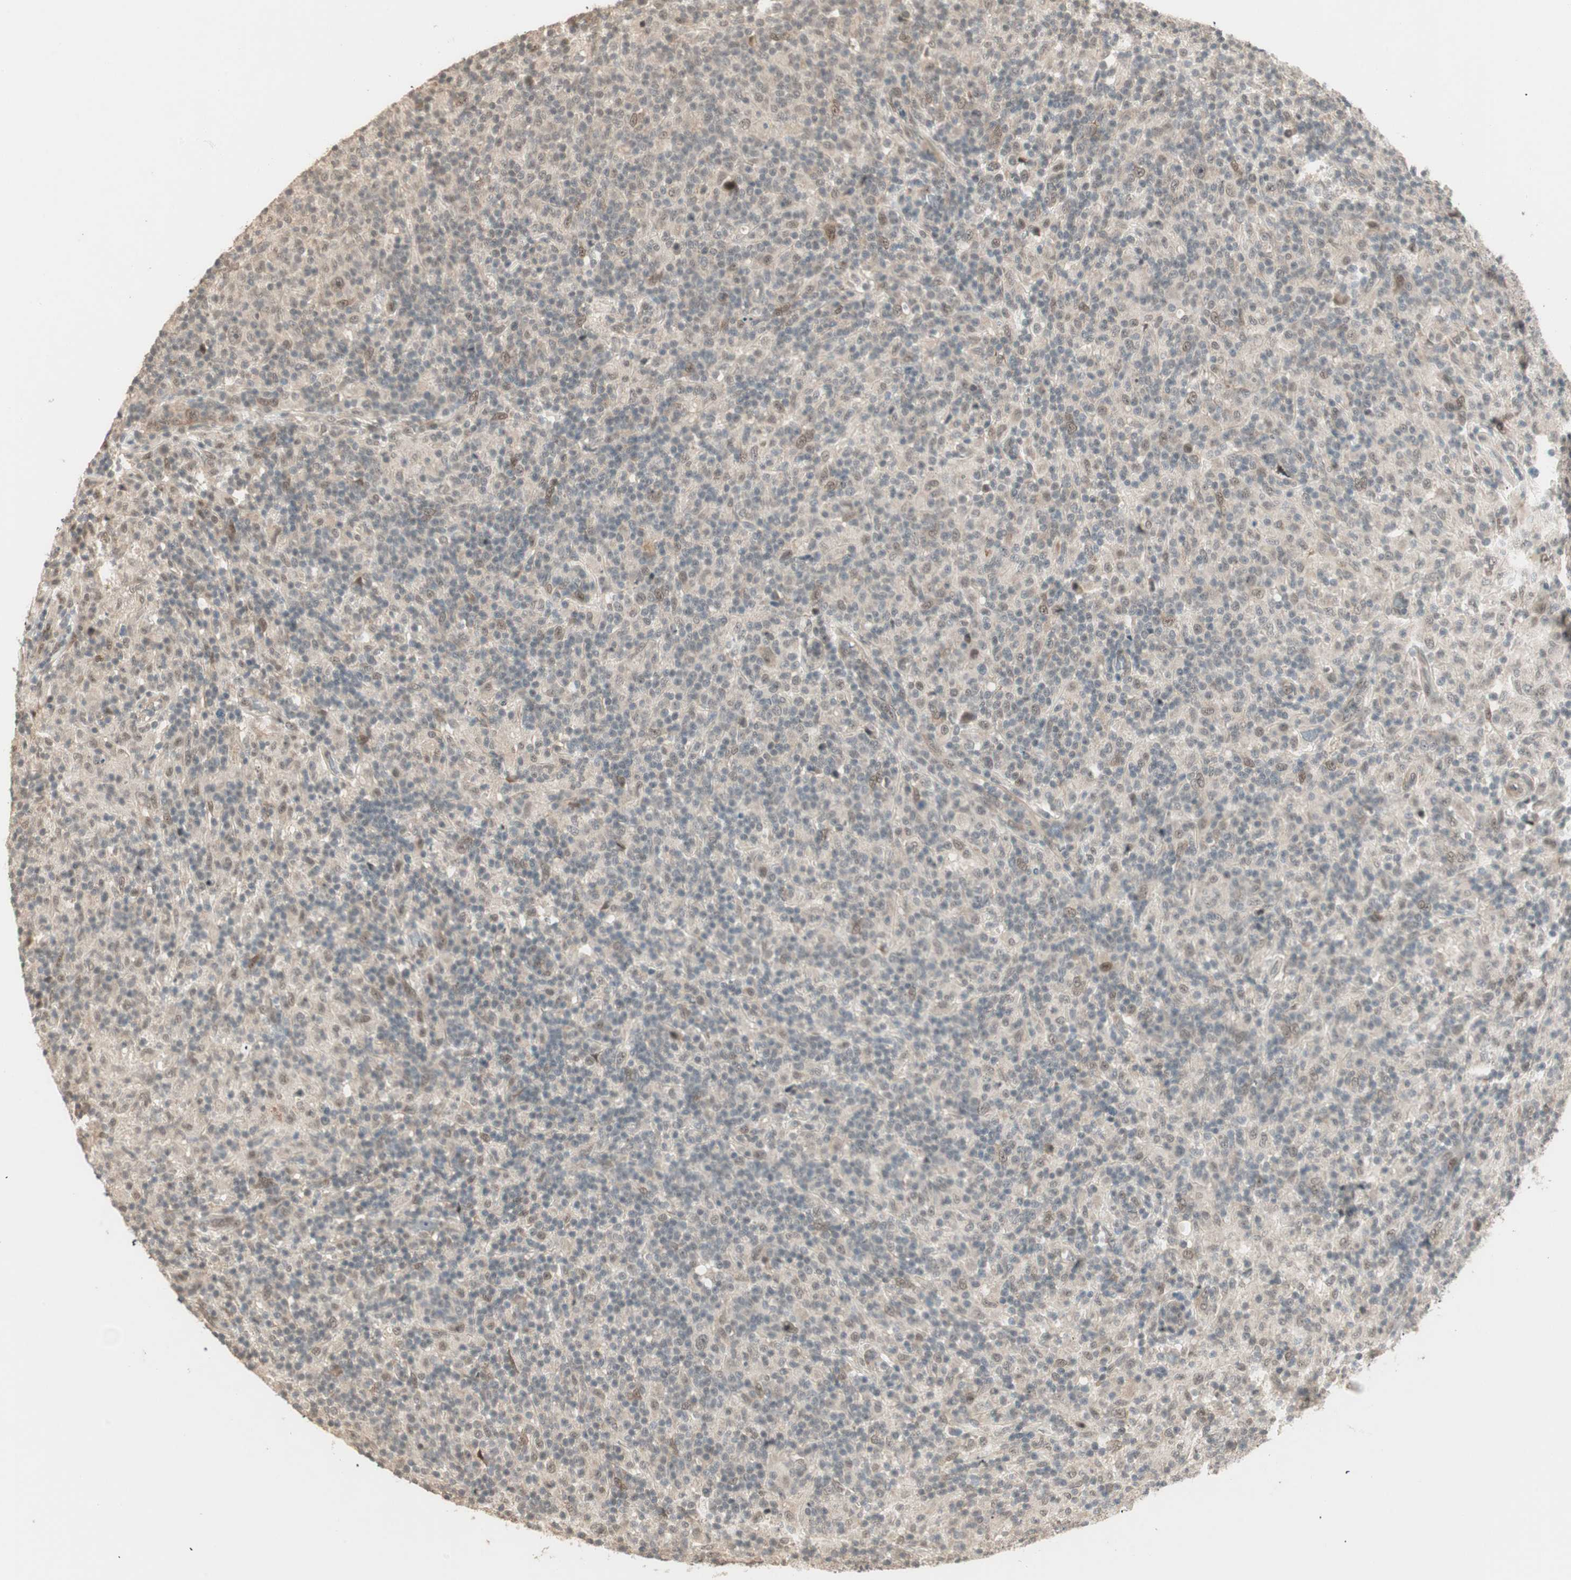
{"staining": {"intensity": "weak", "quantity": ">75%", "location": "nuclear"}, "tissue": "lymphoma", "cell_type": "Tumor cells", "image_type": "cancer", "snomed": [{"axis": "morphology", "description": "Hodgkin's disease, NOS"}, {"axis": "topography", "description": "Lymph node"}], "caption": "Hodgkin's disease tissue reveals weak nuclear expression in about >75% of tumor cells, visualized by immunohistochemistry. Immunohistochemistry (ihc) stains the protein of interest in brown and the nuclei are stained blue.", "gene": "ZSCAN31", "patient": {"sex": "male", "age": 70}}